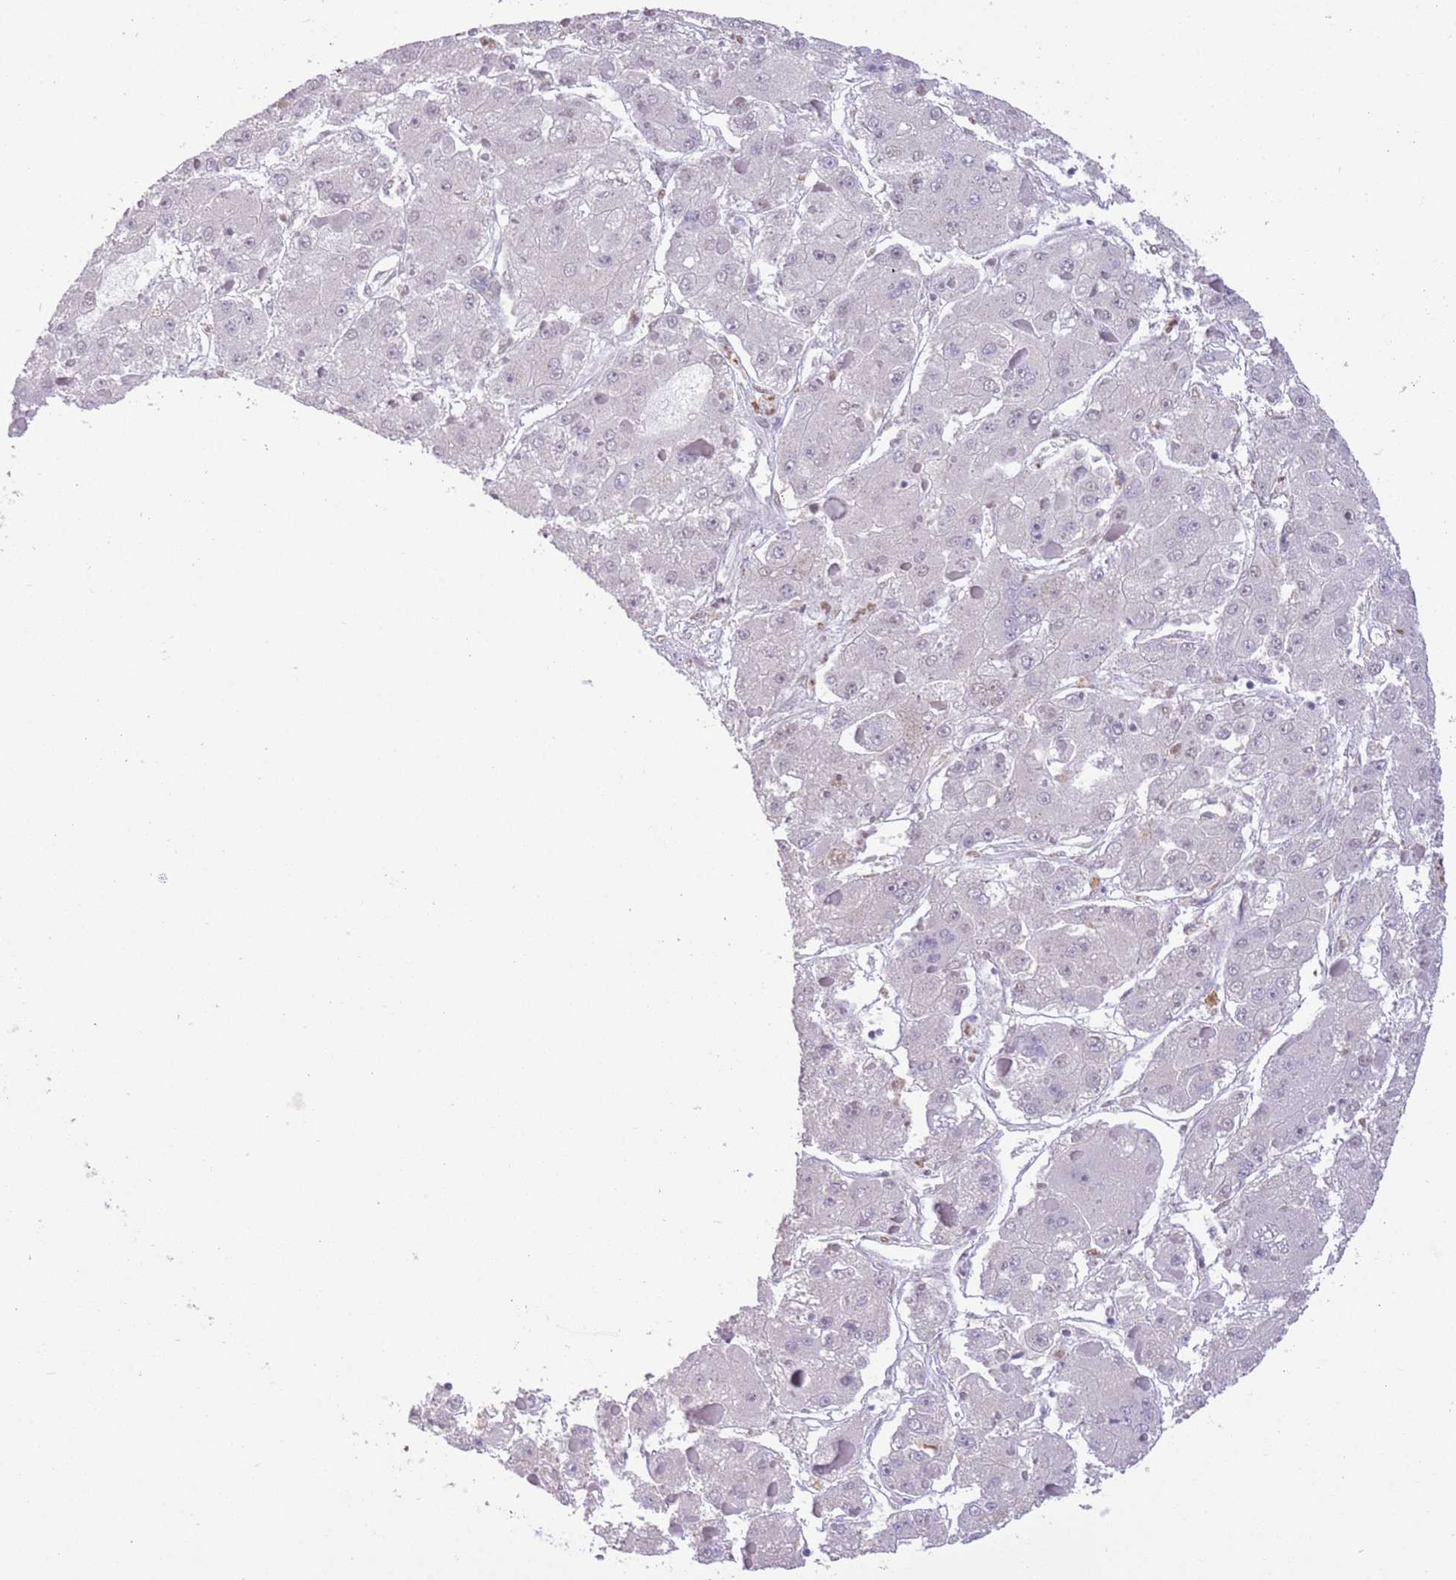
{"staining": {"intensity": "negative", "quantity": "none", "location": "none"}, "tissue": "liver cancer", "cell_type": "Tumor cells", "image_type": "cancer", "snomed": [{"axis": "morphology", "description": "Carcinoma, Hepatocellular, NOS"}, {"axis": "topography", "description": "Liver"}], "caption": "Tumor cells show no significant protein staining in liver cancer (hepatocellular carcinoma).", "gene": "TRIM32", "patient": {"sex": "female", "age": 73}}